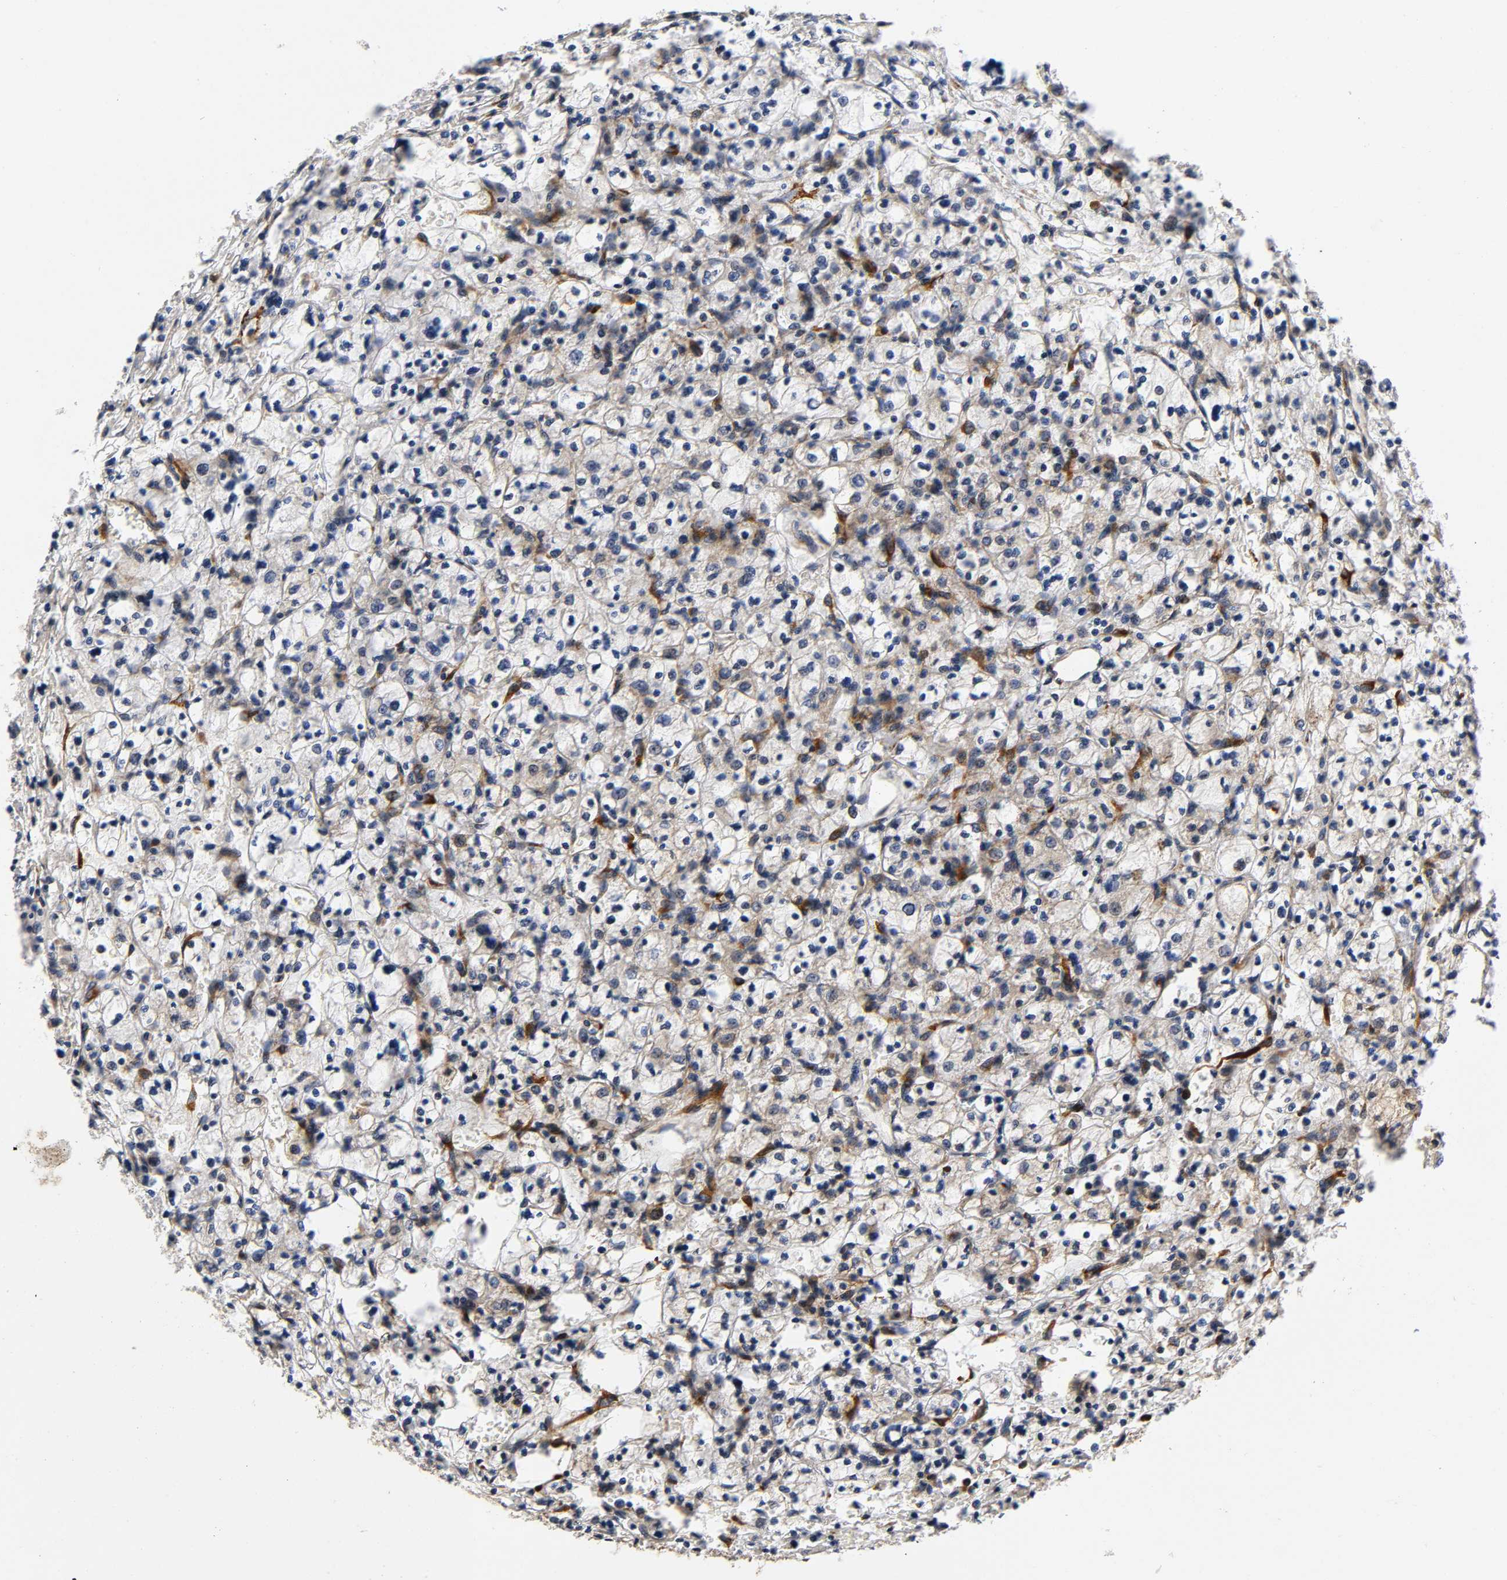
{"staining": {"intensity": "weak", "quantity": "25%-75%", "location": "cytoplasmic/membranous"}, "tissue": "renal cancer", "cell_type": "Tumor cells", "image_type": "cancer", "snomed": [{"axis": "morphology", "description": "Adenocarcinoma, NOS"}, {"axis": "topography", "description": "Kidney"}], "caption": "A high-resolution photomicrograph shows IHC staining of renal cancer (adenocarcinoma), which shows weak cytoplasmic/membranous expression in approximately 25%-75% of tumor cells.", "gene": "SOS2", "patient": {"sex": "female", "age": 83}}